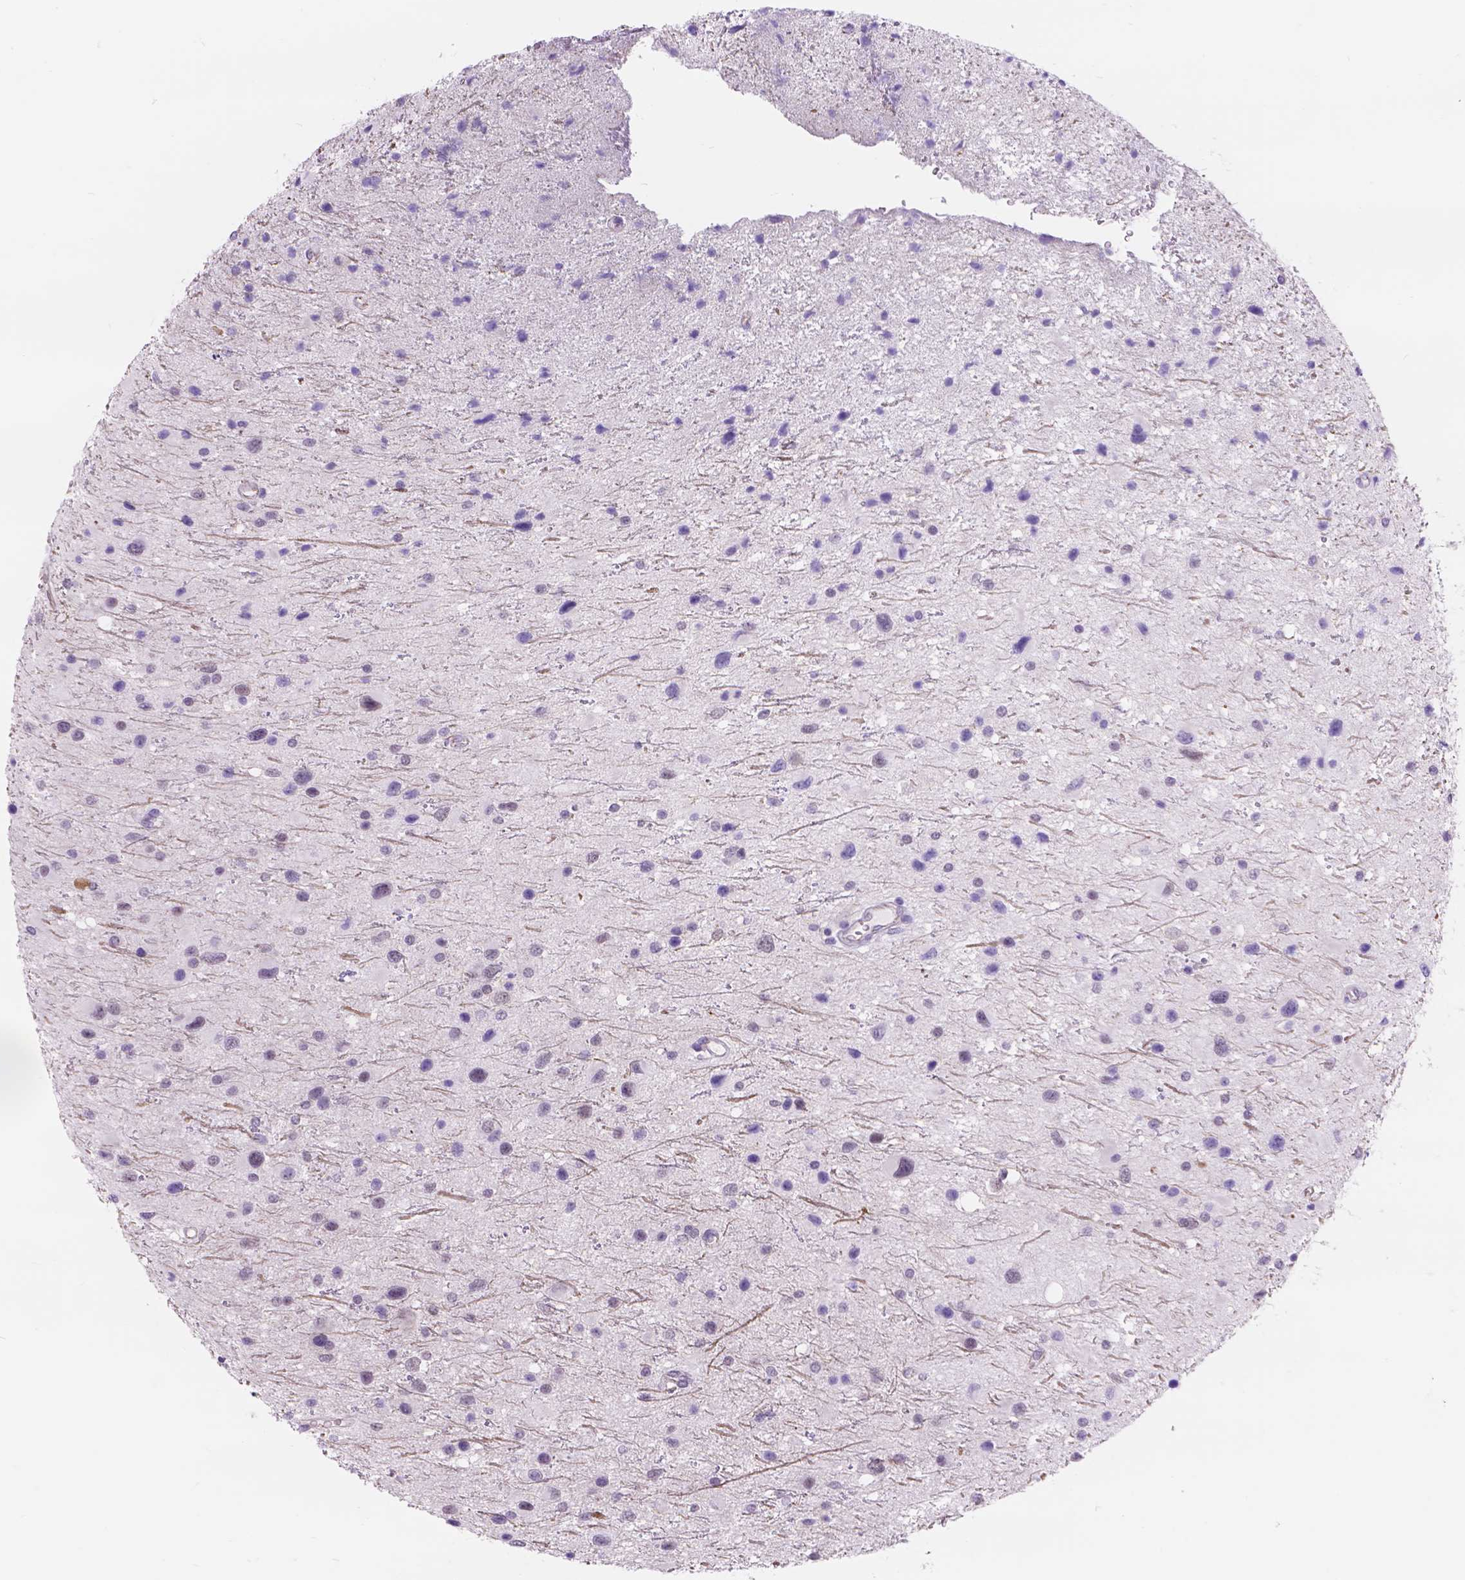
{"staining": {"intensity": "negative", "quantity": "none", "location": "none"}, "tissue": "glioma", "cell_type": "Tumor cells", "image_type": "cancer", "snomed": [{"axis": "morphology", "description": "Glioma, malignant, Low grade"}, {"axis": "topography", "description": "Brain"}], "caption": "Tumor cells show no significant staining in glioma.", "gene": "DCC", "patient": {"sex": "female", "age": 32}}